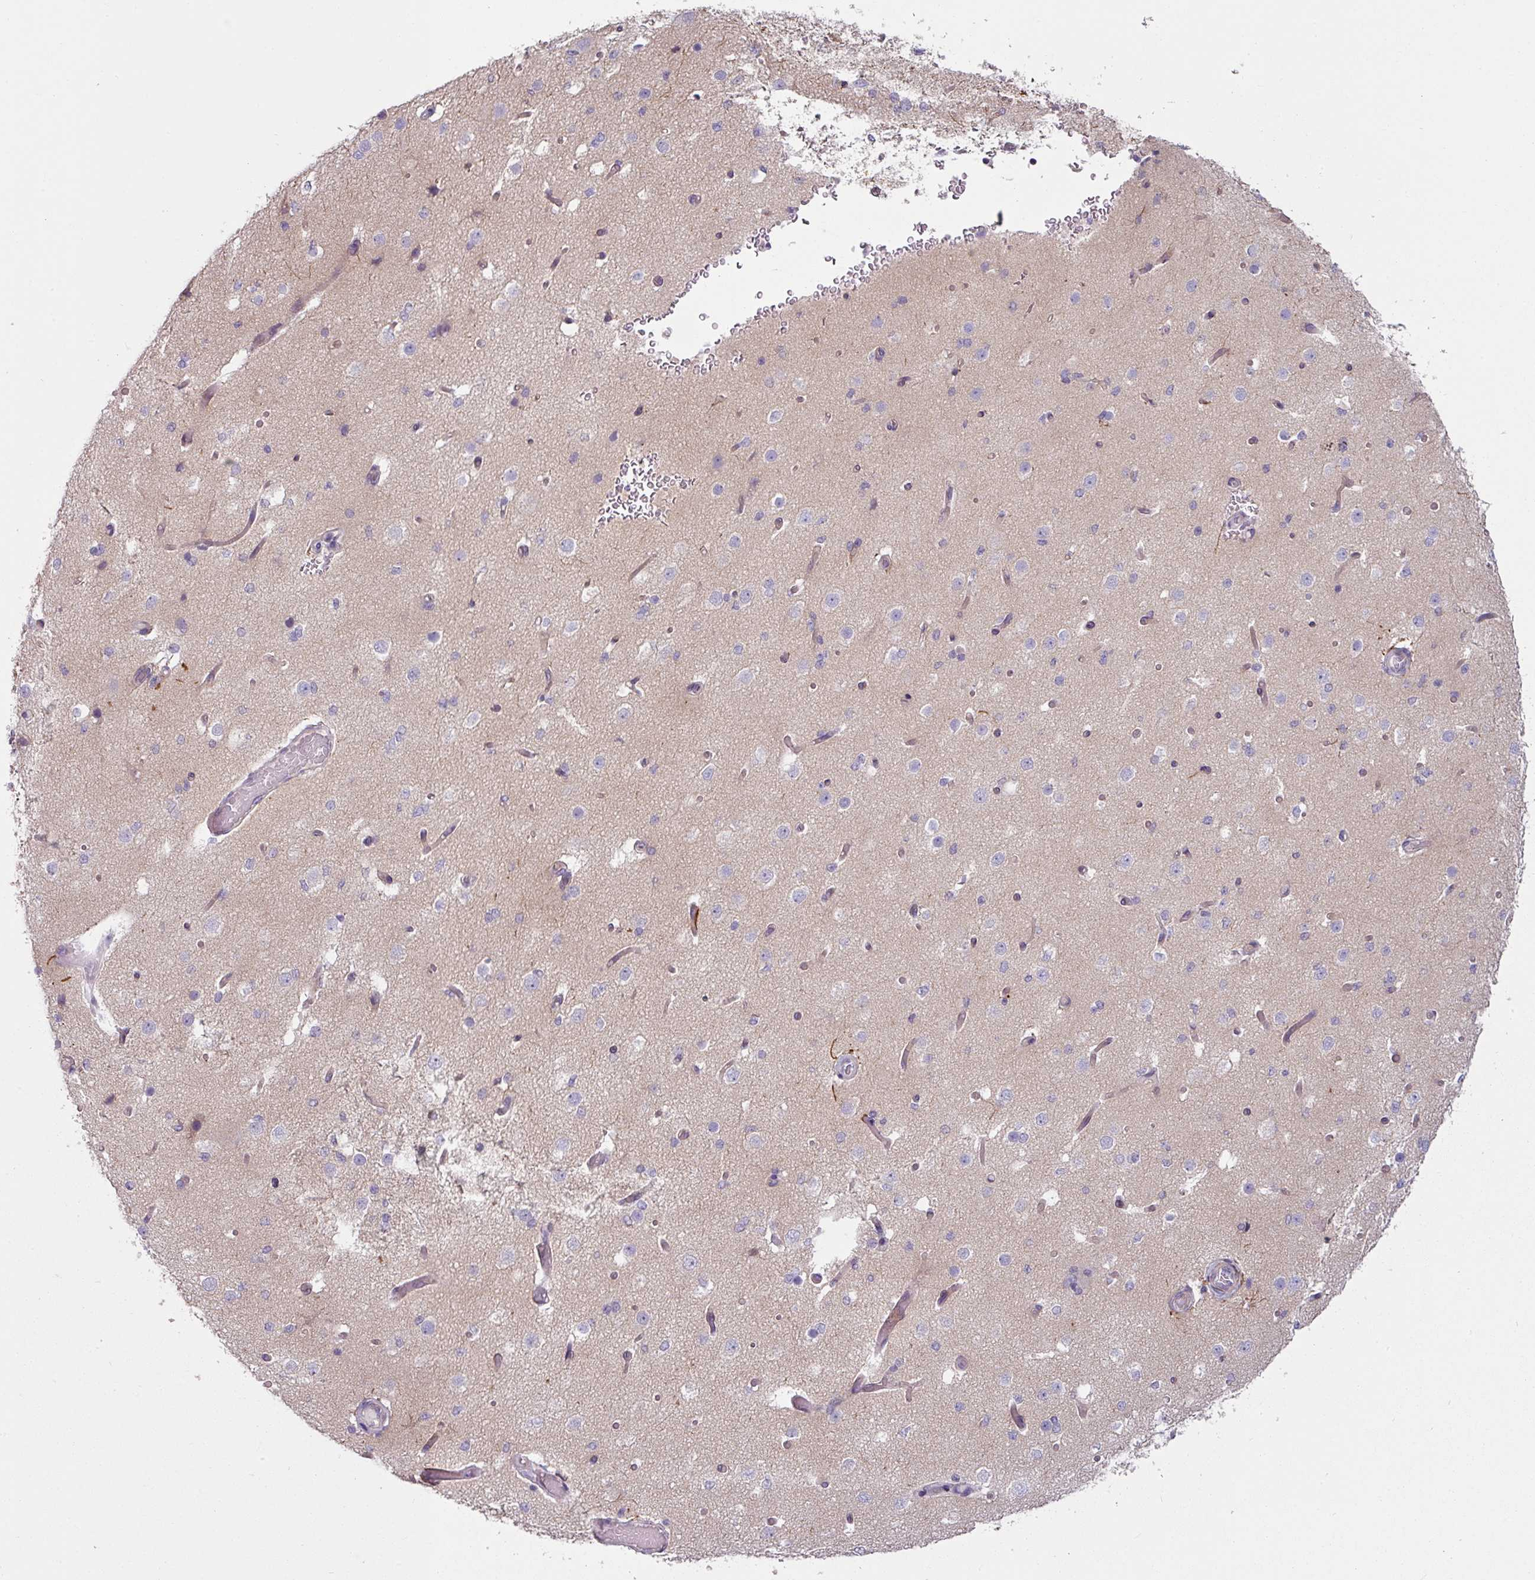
{"staining": {"intensity": "weak", "quantity": ">75%", "location": "cytoplasmic/membranous"}, "tissue": "cerebral cortex", "cell_type": "Endothelial cells", "image_type": "normal", "snomed": [{"axis": "morphology", "description": "Normal tissue, NOS"}, {"axis": "morphology", "description": "Inflammation, NOS"}, {"axis": "topography", "description": "Cerebral cortex"}], "caption": "Immunohistochemical staining of benign human cerebral cortex reveals weak cytoplasmic/membranous protein staining in about >75% of endothelial cells. The staining was performed using DAB, with brown indicating positive protein expression. Nuclei are stained blue with hematoxylin.", "gene": "MTMR14", "patient": {"sex": "male", "age": 6}}